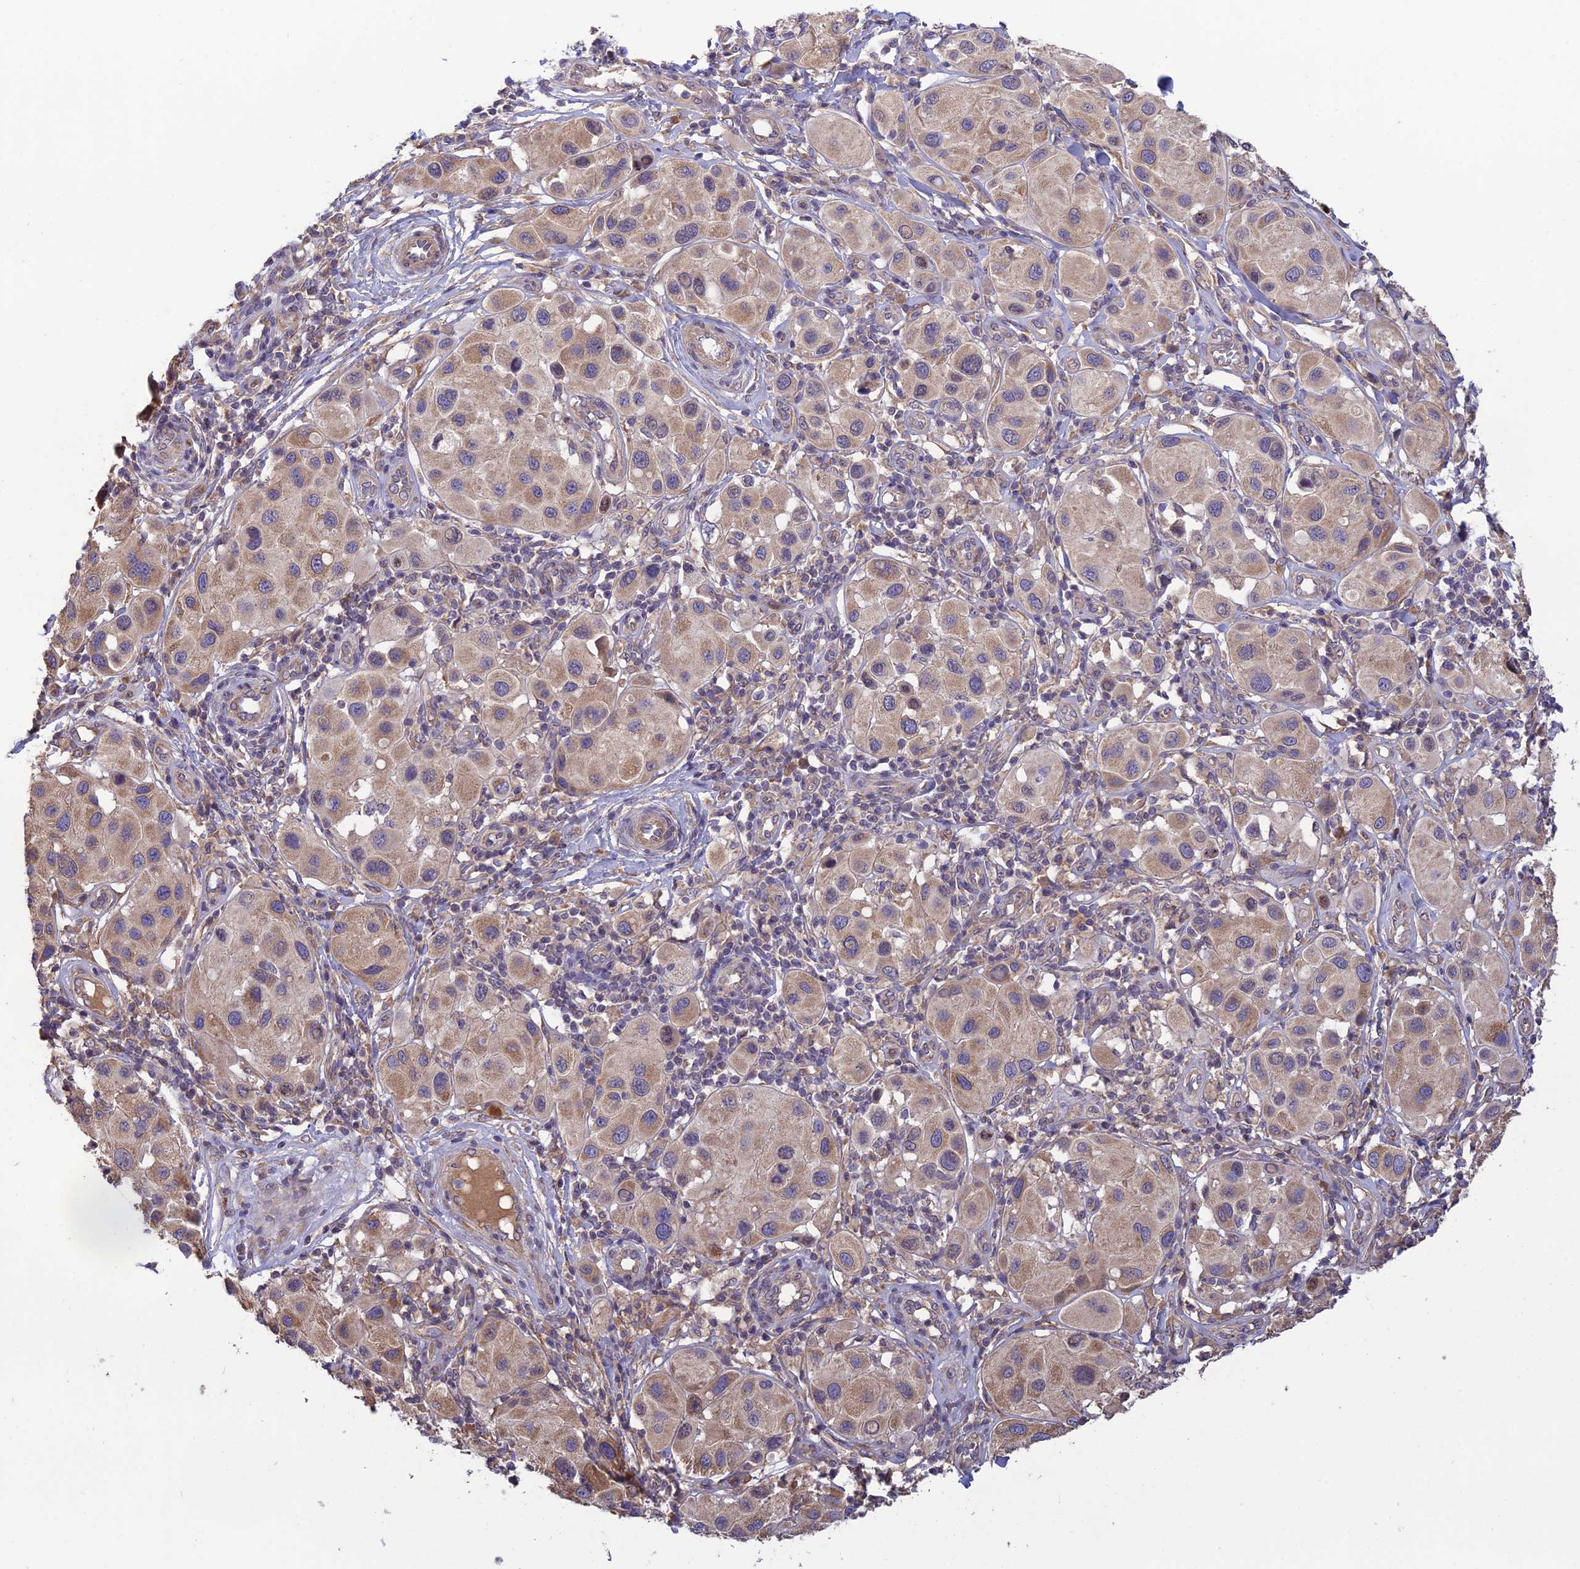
{"staining": {"intensity": "moderate", "quantity": ">75%", "location": "cytoplasmic/membranous"}, "tissue": "melanoma", "cell_type": "Tumor cells", "image_type": "cancer", "snomed": [{"axis": "morphology", "description": "Malignant melanoma, Metastatic site"}, {"axis": "topography", "description": "Skin"}], "caption": "Immunohistochemical staining of malignant melanoma (metastatic site) displays medium levels of moderate cytoplasmic/membranous expression in approximately >75% of tumor cells. Nuclei are stained in blue.", "gene": "MRNIP", "patient": {"sex": "male", "age": 41}}